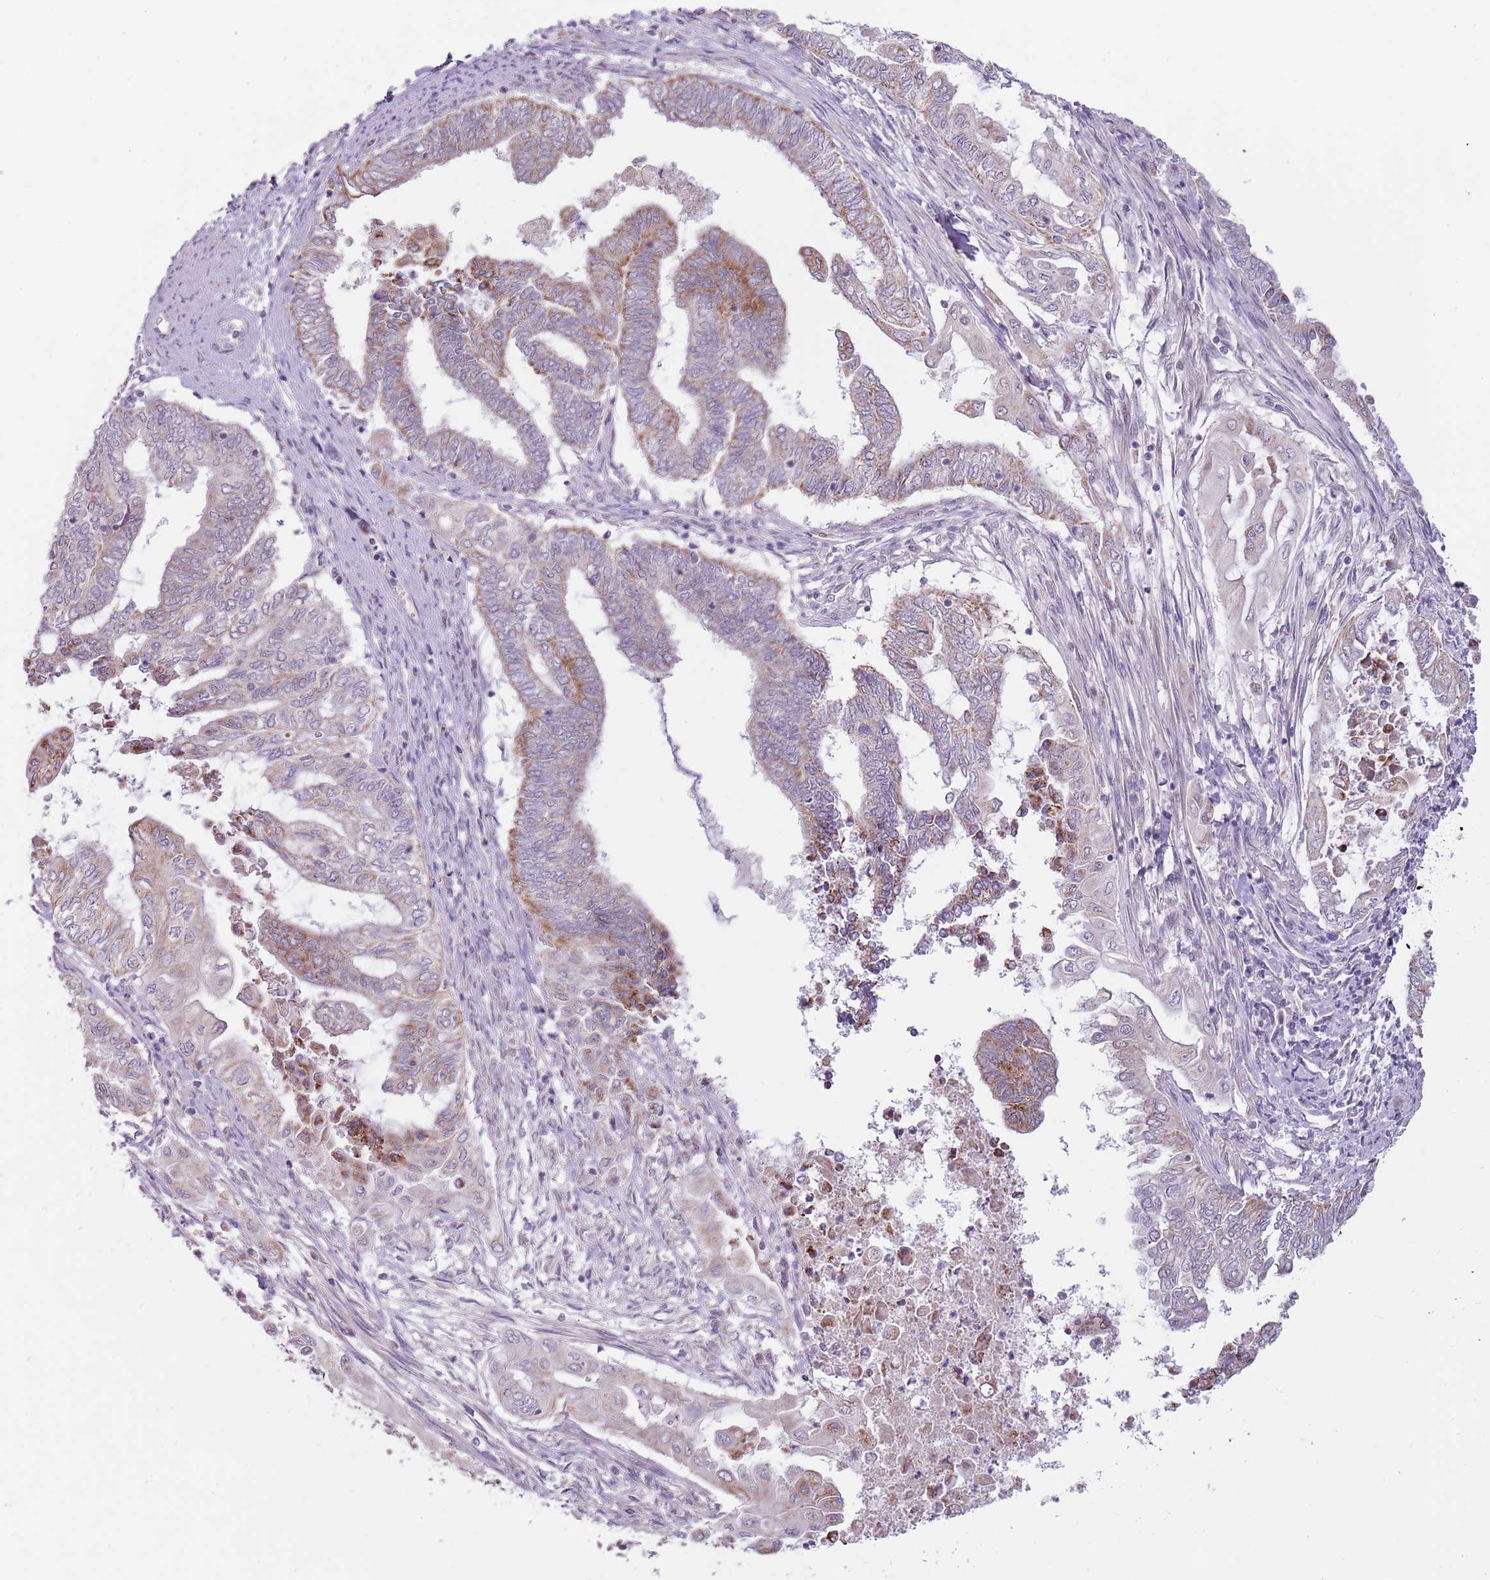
{"staining": {"intensity": "moderate", "quantity": "<25%", "location": "cytoplasmic/membranous"}, "tissue": "endometrial cancer", "cell_type": "Tumor cells", "image_type": "cancer", "snomed": [{"axis": "morphology", "description": "Adenocarcinoma, NOS"}, {"axis": "topography", "description": "Uterus"}, {"axis": "topography", "description": "Endometrium"}], "caption": "IHC of human endometrial adenocarcinoma exhibits low levels of moderate cytoplasmic/membranous positivity in about <25% of tumor cells. Nuclei are stained in blue.", "gene": "MLLT11", "patient": {"sex": "female", "age": 70}}